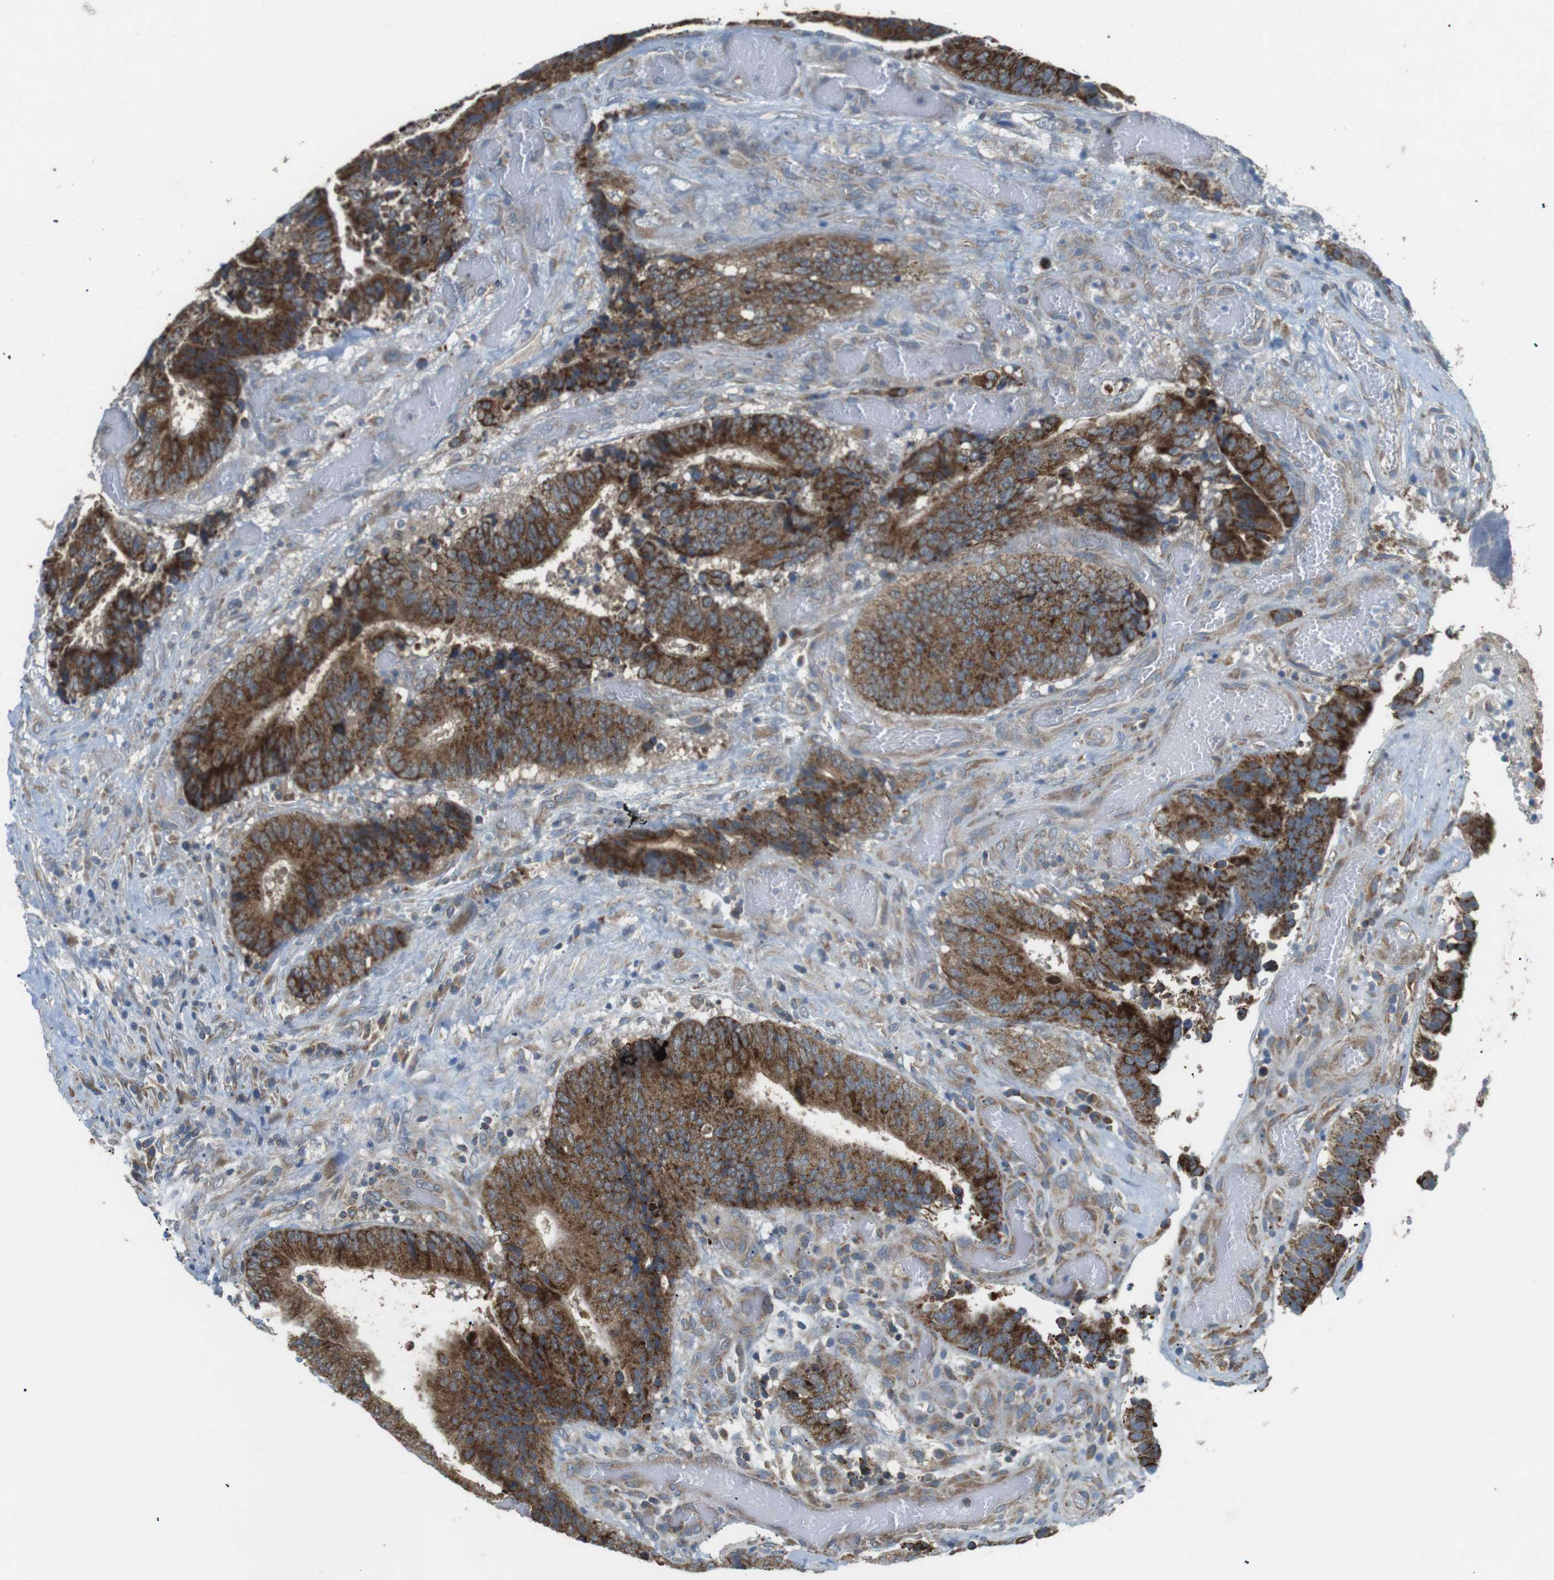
{"staining": {"intensity": "strong", "quantity": ">75%", "location": "cytoplasmic/membranous"}, "tissue": "colorectal cancer", "cell_type": "Tumor cells", "image_type": "cancer", "snomed": [{"axis": "morphology", "description": "Adenocarcinoma, NOS"}, {"axis": "topography", "description": "Rectum"}], "caption": "Immunohistochemical staining of human colorectal cancer demonstrates high levels of strong cytoplasmic/membranous protein expression in approximately >75% of tumor cells. (IHC, brightfield microscopy, high magnification).", "gene": "BACE1", "patient": {"sex": "male", "age": 72}}